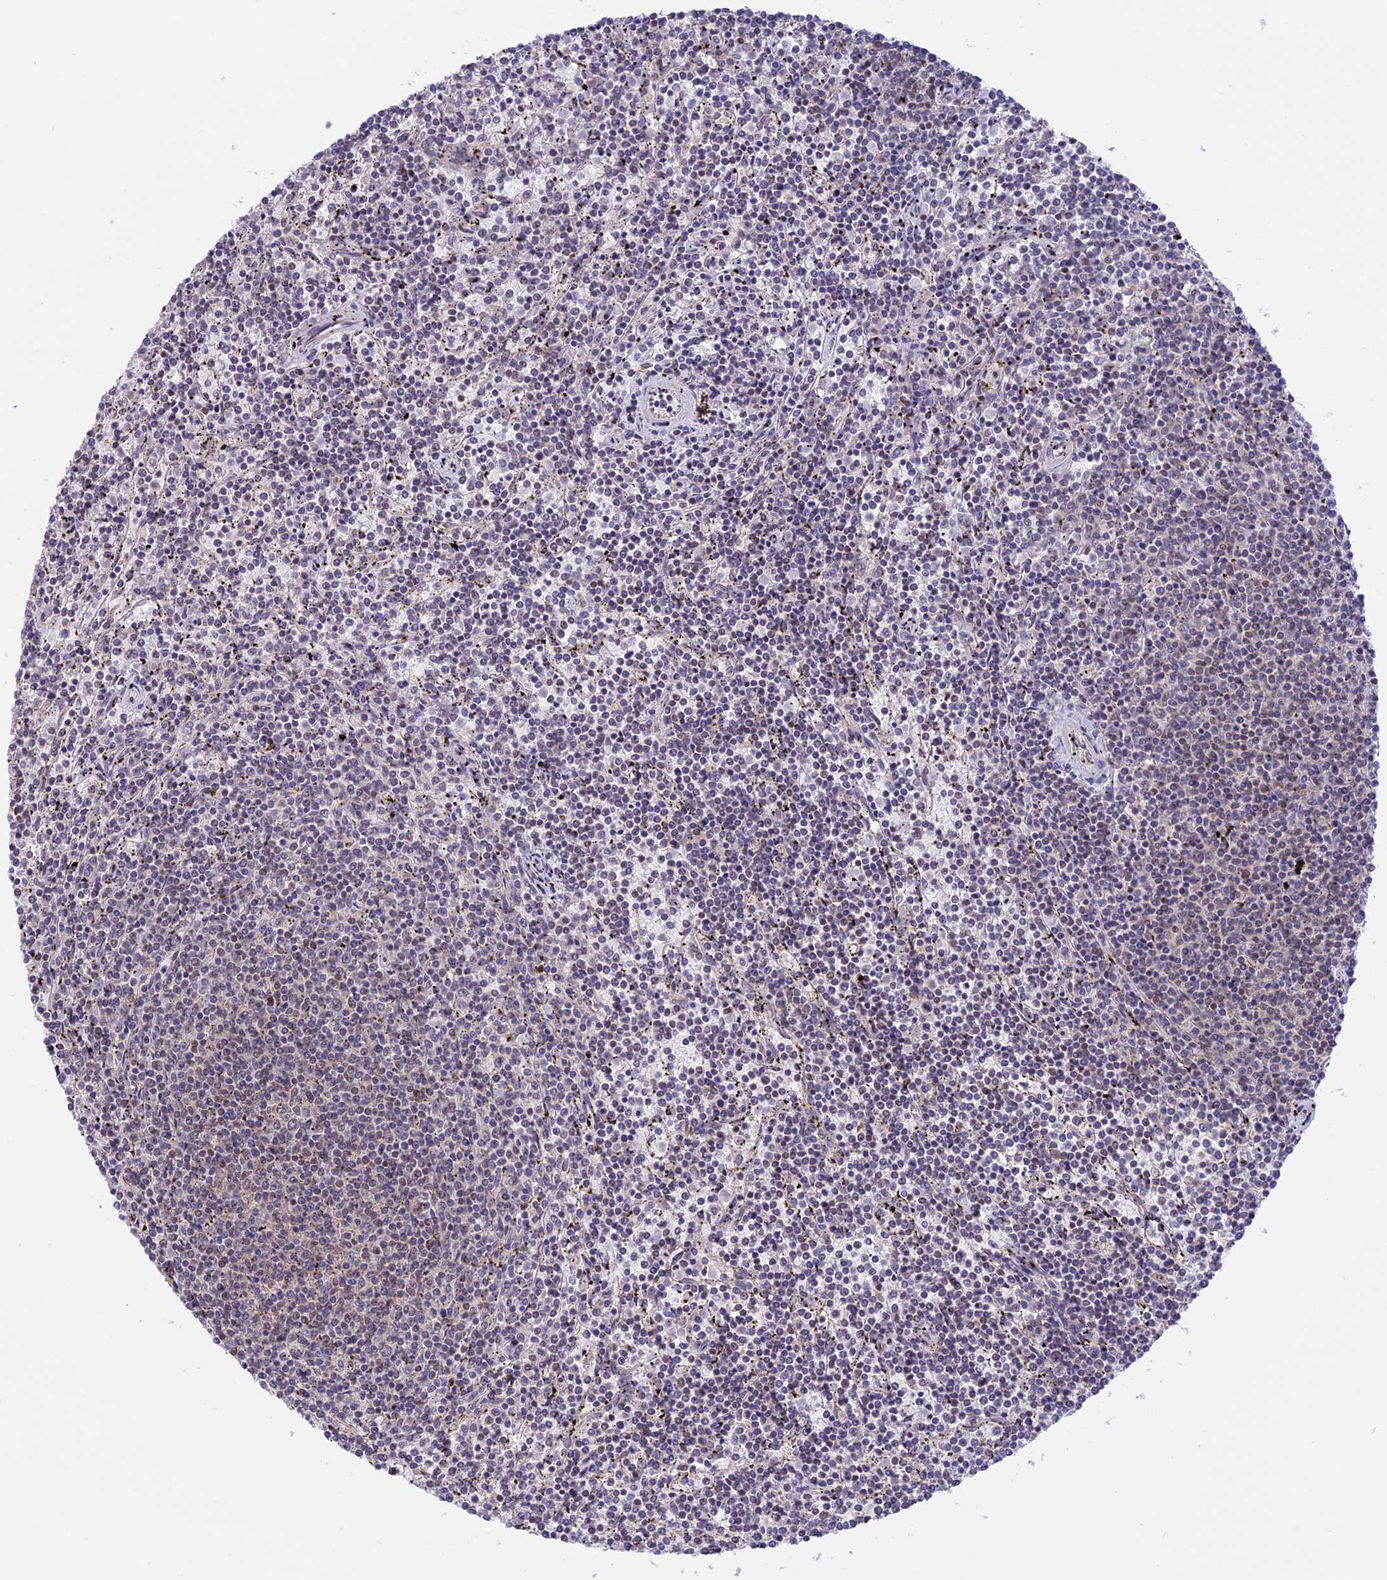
{"staining": {"intensity": "negative", "quantity": "none", "location": "none"}, "tissue": "lymphoma", "cell_type": "Tumor cells", "image_type": "cancer", "snomed": [{"axis": "morphology", "description": "Malignant lymphoma, non-Hodgkin's type, Low grade"}, {"axis": "topography", "description": "Spleen"}], "caption": "Immunohistochemistry histopathology image of neoplastic tissue: lymphoma stained with DAB (3,3'-diaminobenzidine) reveals no significant protein expression in tumor cells.", "gene": "RFC5", "patient": {"sex": "female", "age": 50}}